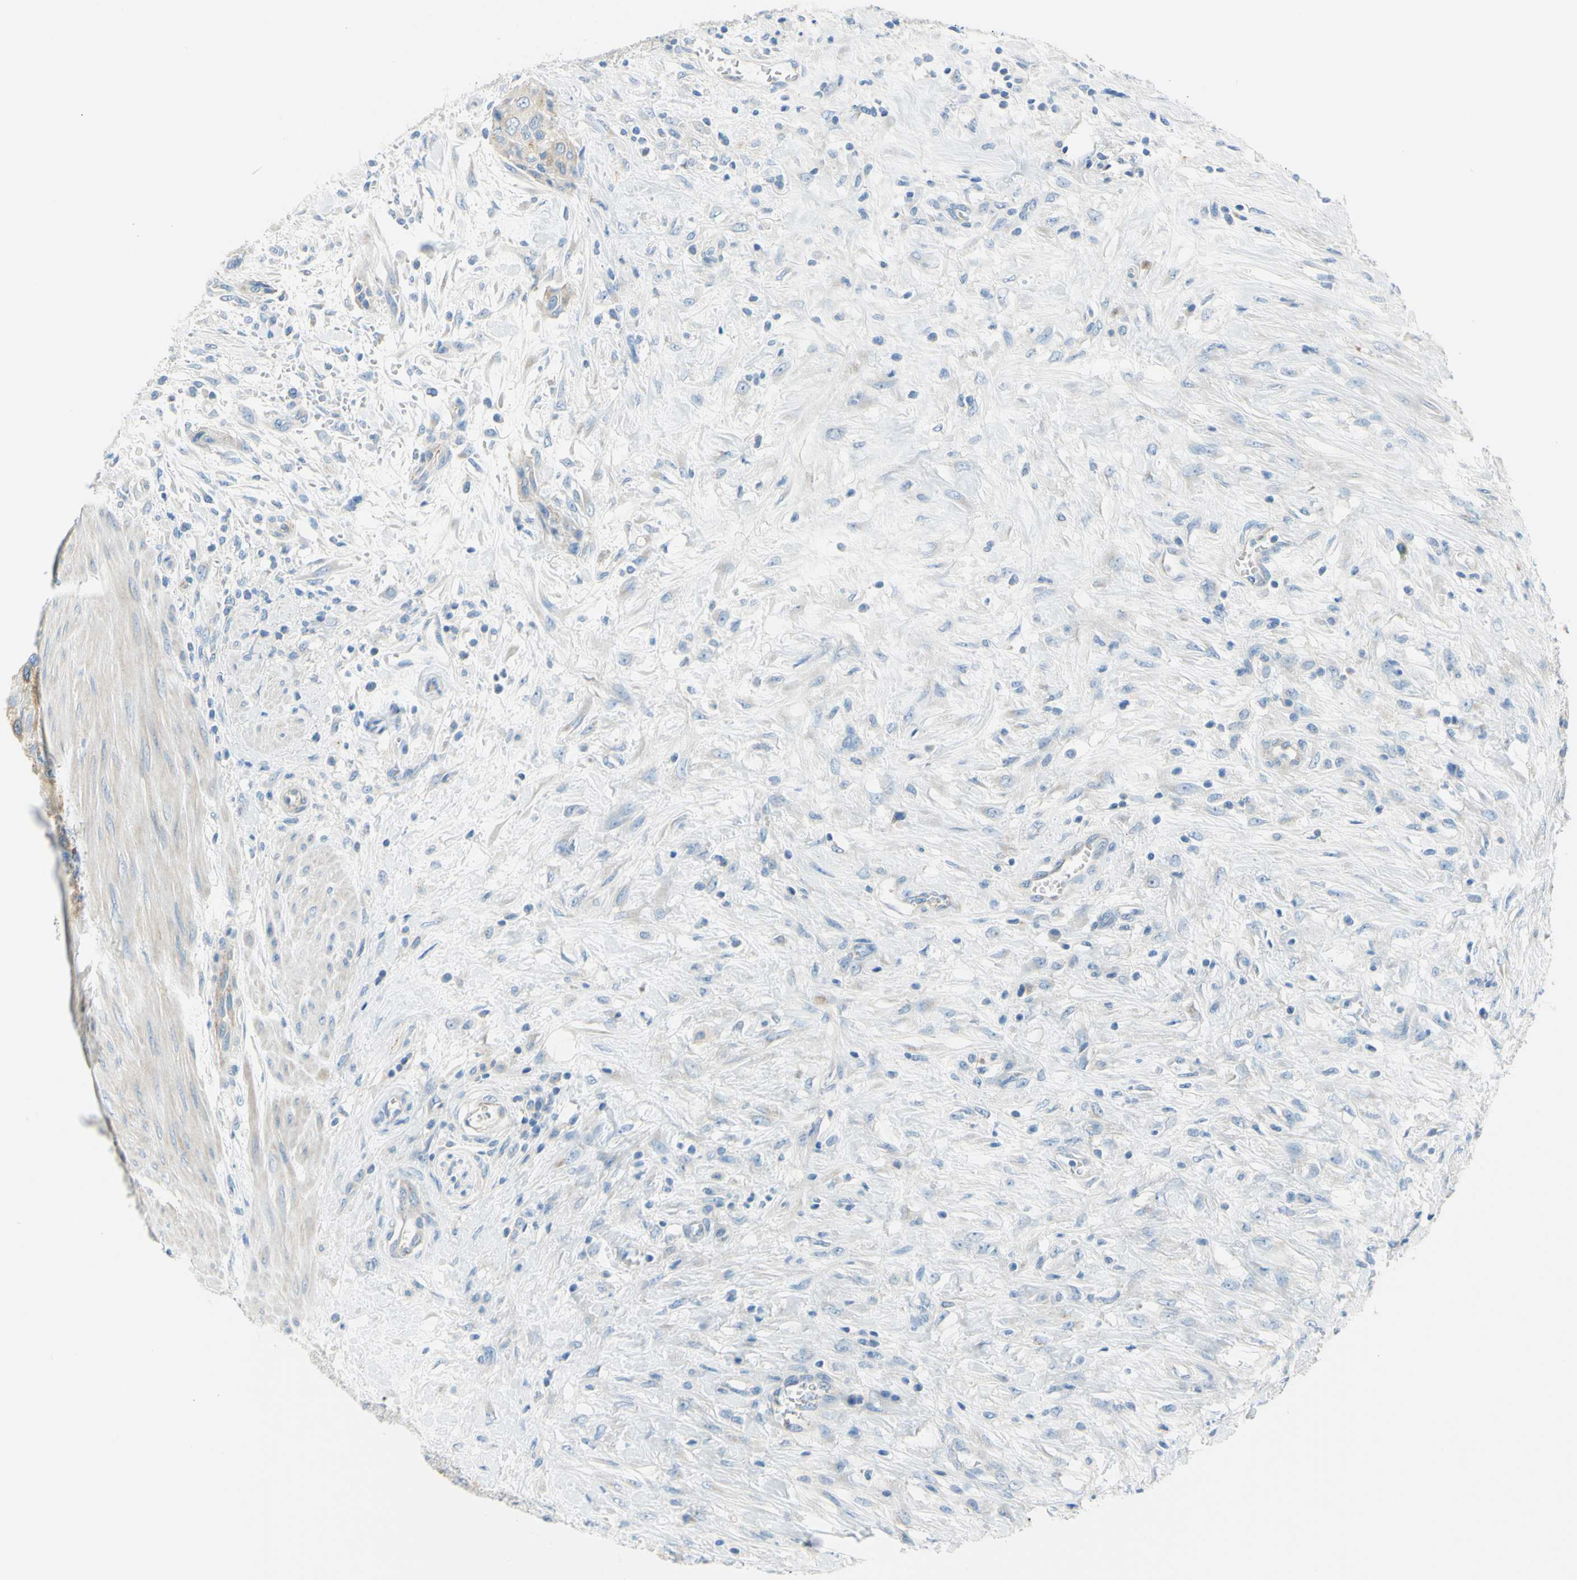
{"staining": {"intensity": "weak", "quantity": "<25%", "location": "cytoplasmic/membranous"}, "tissue": "urothelial cancer", "cell_type": "Tumor cells", "image_type": "cancer", "snomed": [{"axis": "morphology", "description": "Urothelial carcinoma, High grade"}, {"axis": "topography", "description": "Urinary bladder"}], "caption": "Immunohistochemistry (IHC) histopathology image of urothelial carcinoma (high-grade) stained for a protein (brown), which shows no positivity in tumor cells.", "gene": "FRMD4B", "patient": {"sex": "male", "age": 35}}